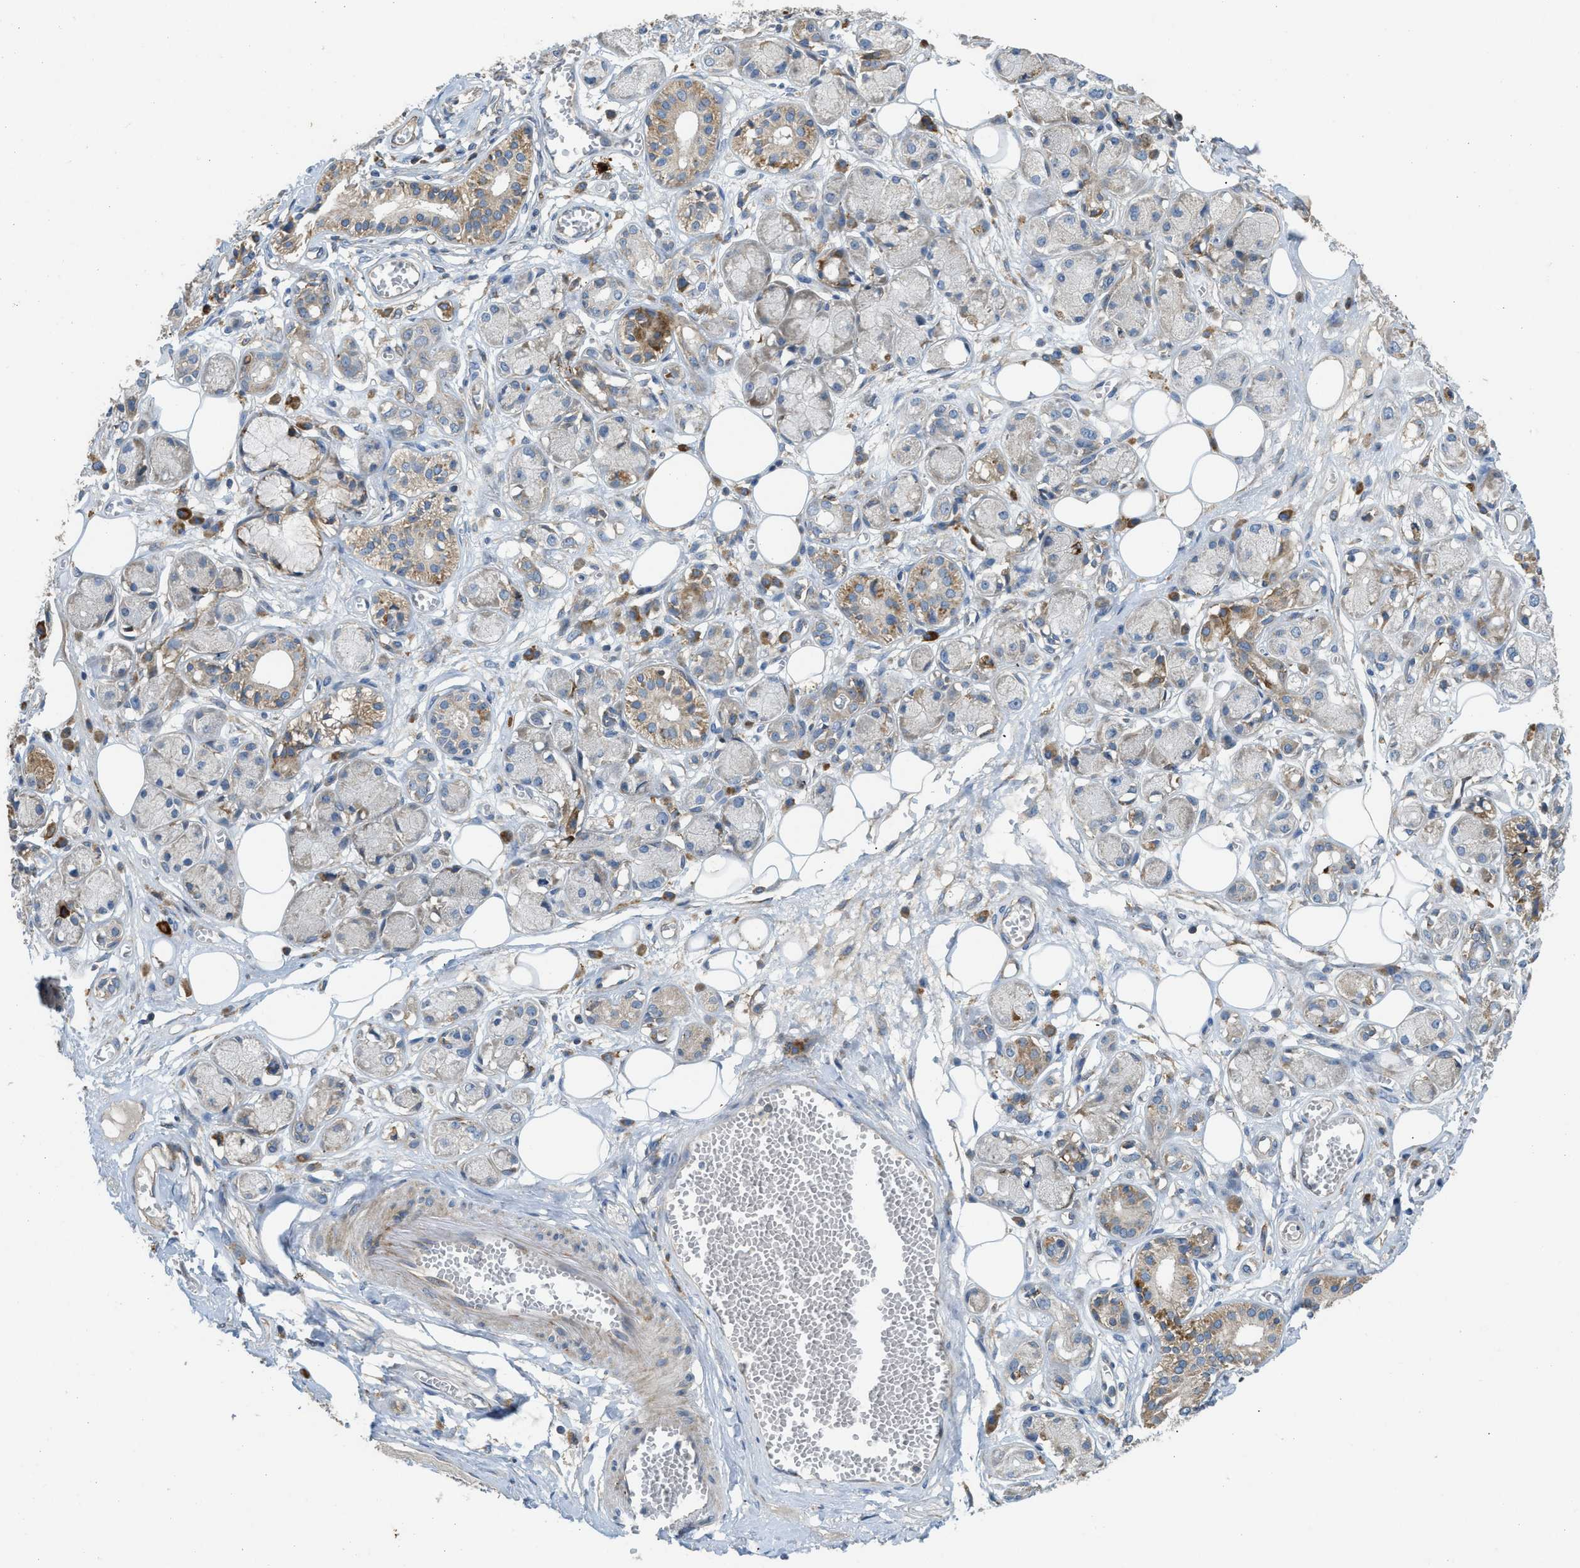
{"staining": {"intensity": "negative", "quantity": "none", "location": "none"}, "tissue": "adipose tissue", "cell_type": "Adipocytes", "image_type": "normal", "snomed": [{"axis": "morphology", "description": "Normal tissue, NOS"}, {"axis": "morphology", "description": "Inflammation, NOS"}, {"axis": "topography", "description": "Salivary gland"}, {"axis": "topography", "description": "Peripheral nerve tissue"}], "caption": "An immunohistochemistry (IHC) micrograph of unremarkable adipose tissue is shown. There is no staining in adipocytes of adipose tissue.", "gene": "TMEM68", "patient": {"sex": "female", "age": 75}}